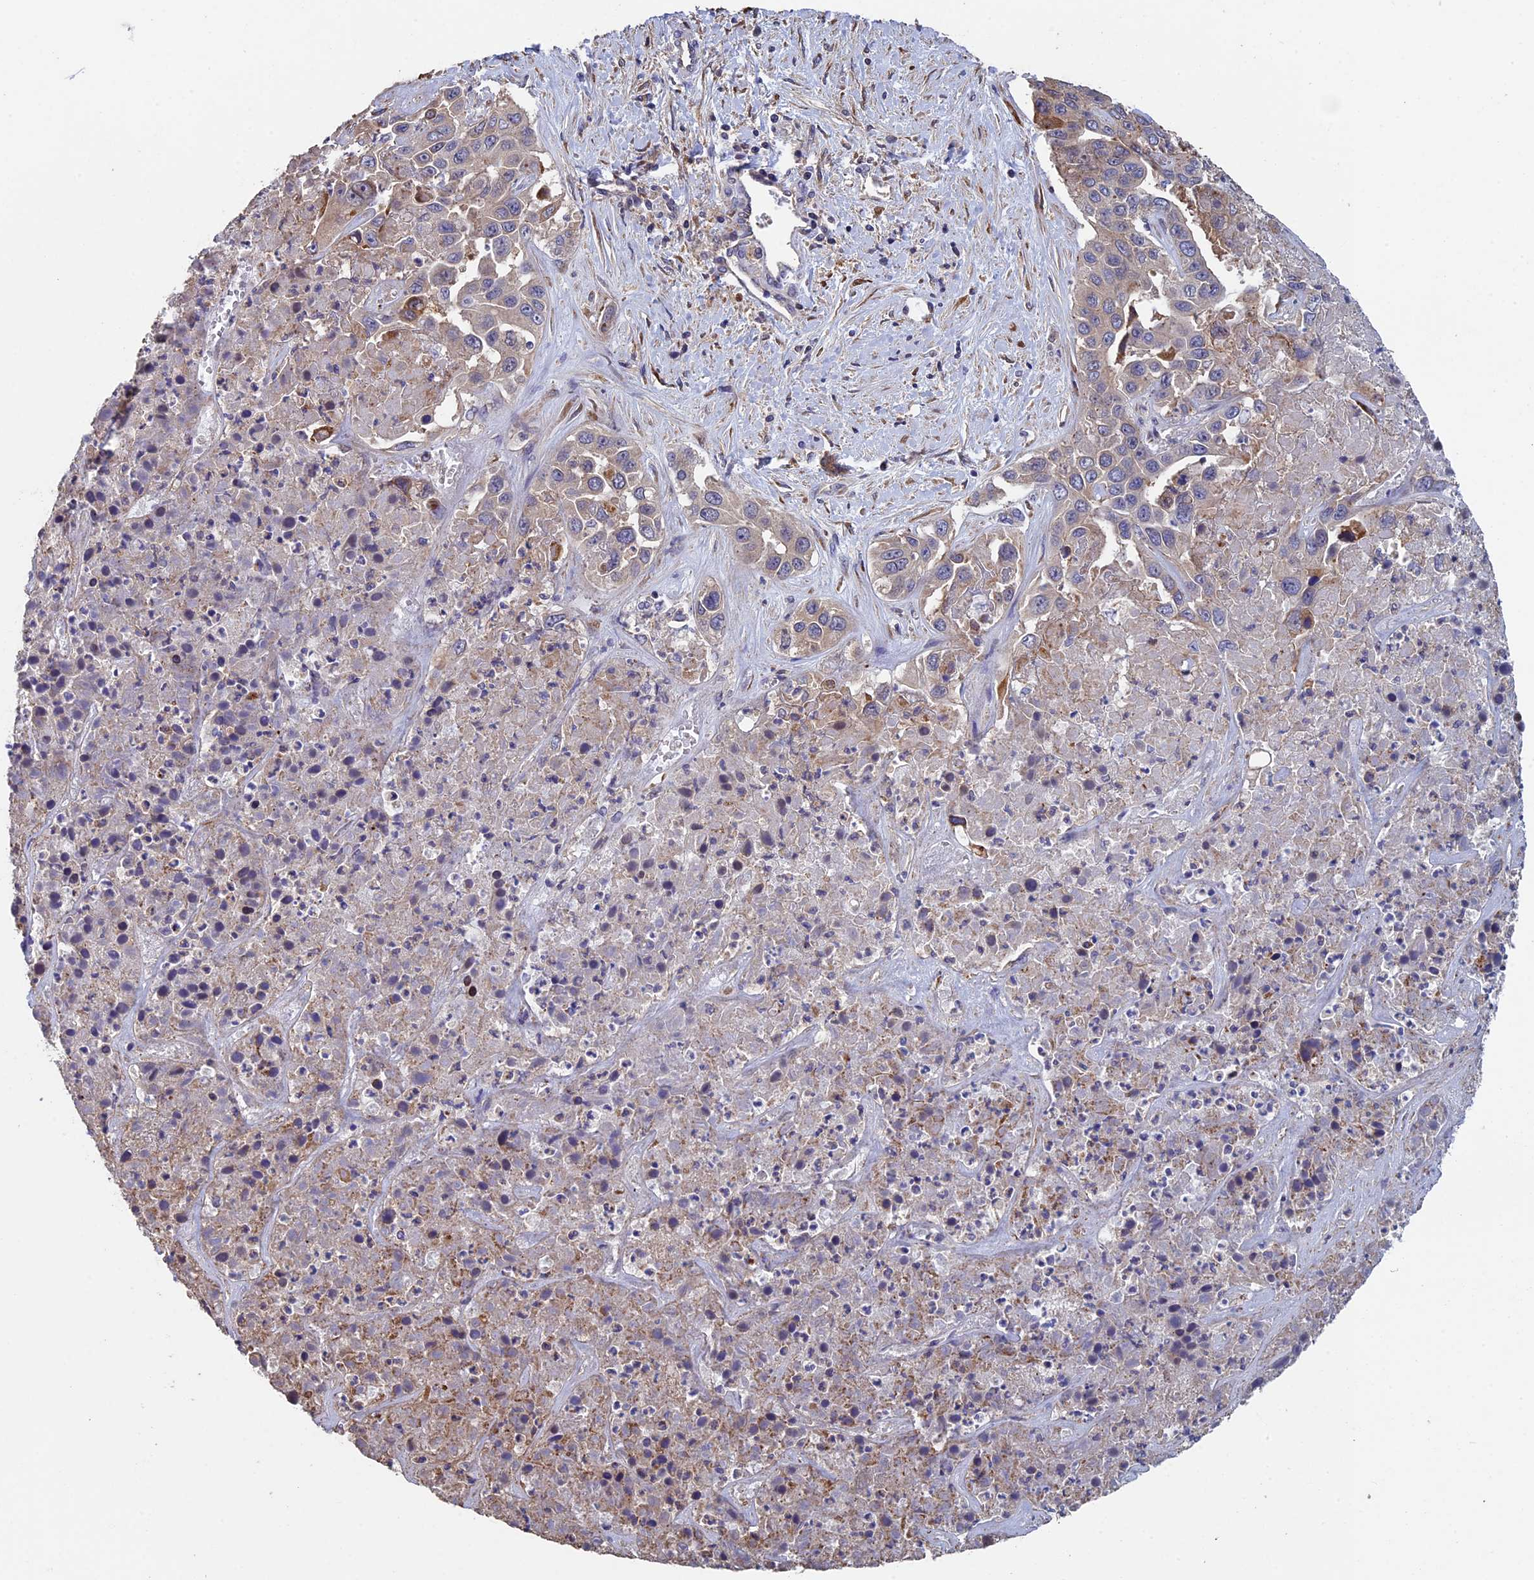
{"staining": {"intensity": "weak", "quantity": "<25%", "location": "cytoplasmic/membranous"}, "tissue": "liver cancer", "cell_type": "Tumor cells", "image_type": "cancer", "snomed": [{"axis": "morphology", "description": "Cholangiocarcinoma"}, {"axis": "topography", "description": "Liver"}], "caption": "IHC micrograph of neoplastic tissue: human cholangiocarcinoma (liver) stained with DAB (3,3'-diaminobenzidine) displays no significant protein expression in tumor cells.", "gene": "LCMT1", "patient": {"sex": "female", "age": 52}}